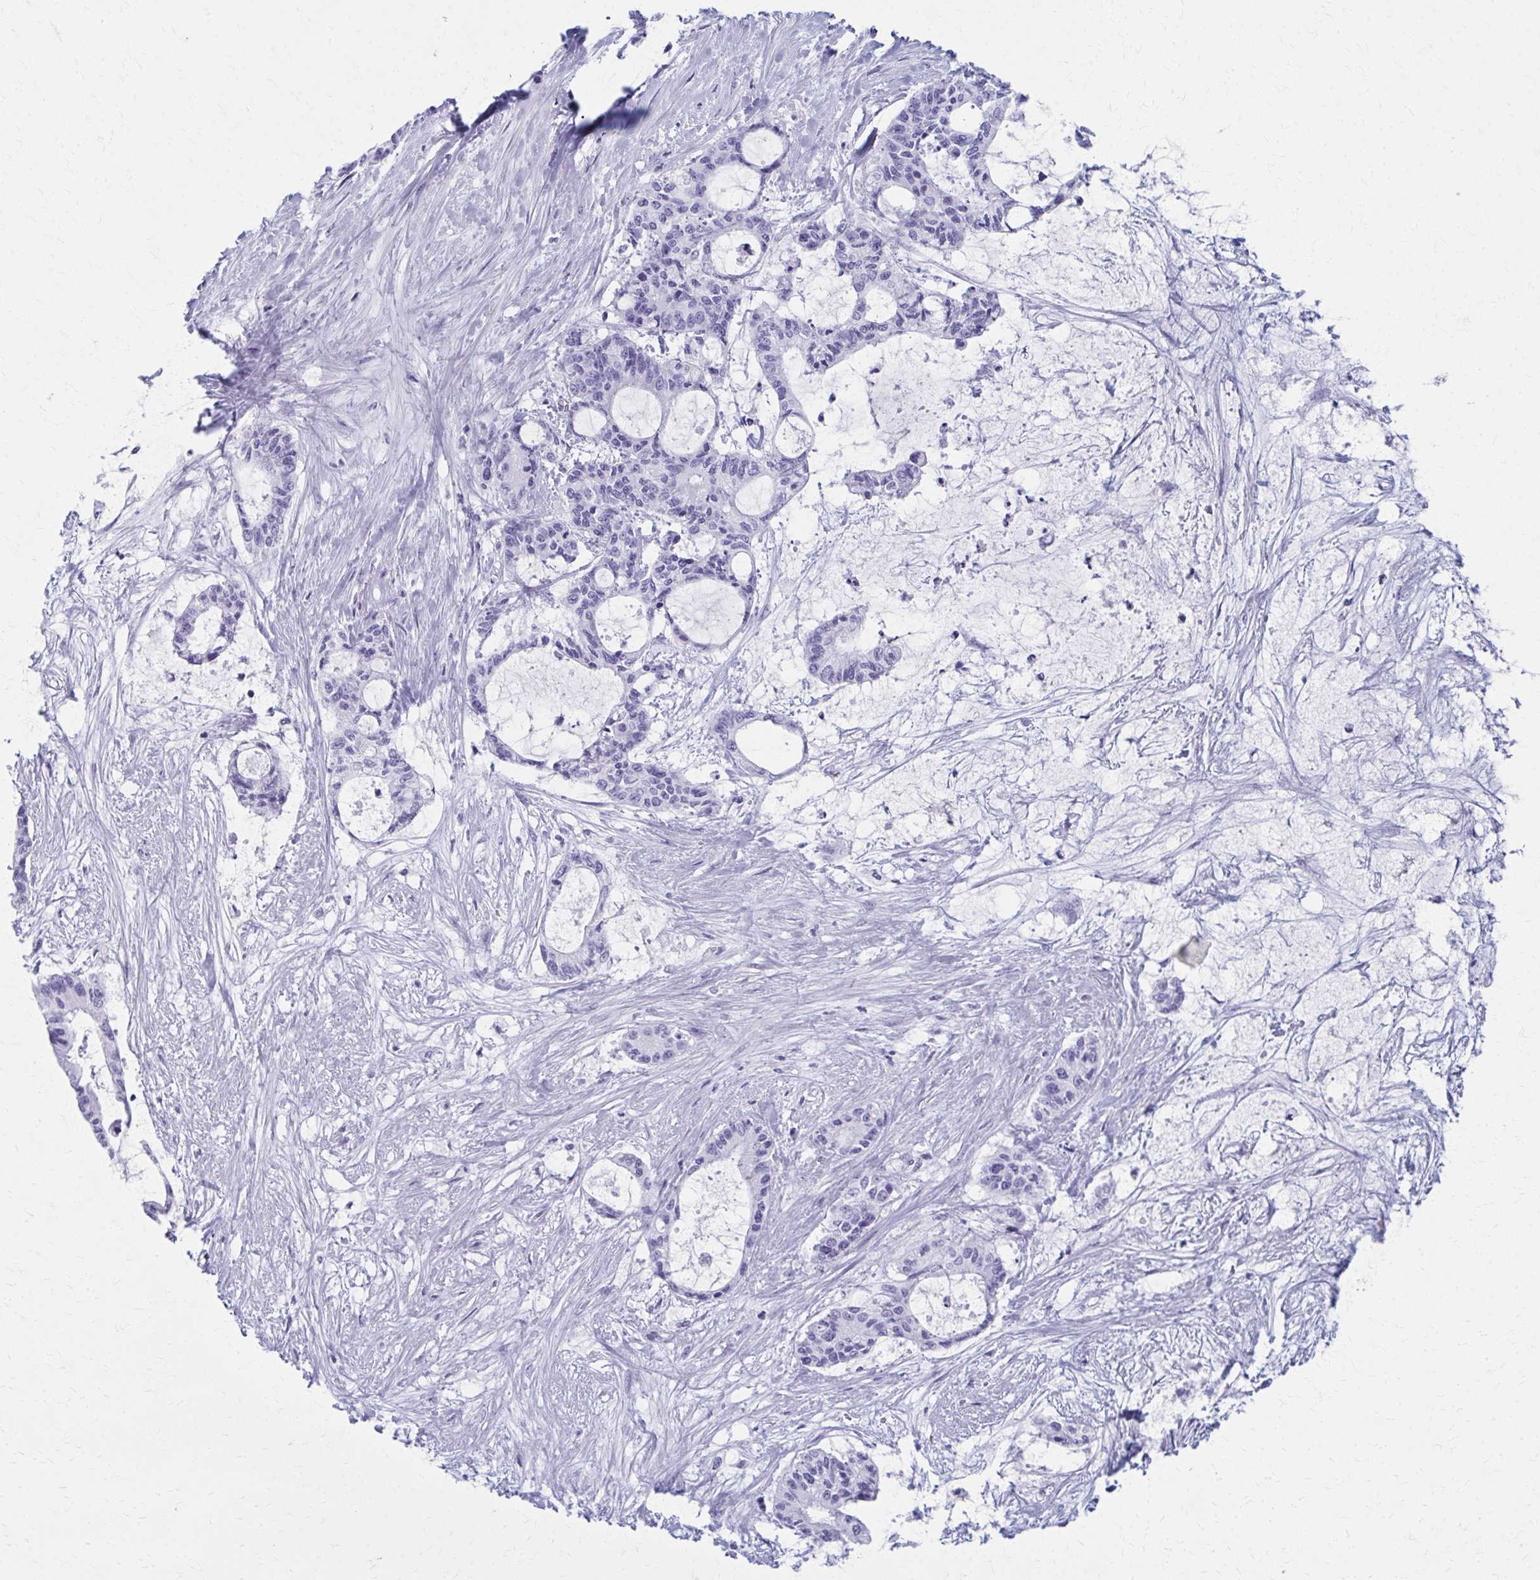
{"staining": {"intensity": "negative", "quantity": "none", "location": "none"}, "tissue": "liver cancer", "cell_type": "Tumor cells", "image_type": "cancer", "snomed": [{"axis": "morphology", "description": "Normal tissue, NOS"}, {"axis": "morphology", "description": "Cholangiocarcinoma"}, {"axis": "topography", "description": "Liver"}, {"axis": "topography", "description": "Peripheral nerve tissue"}], "caption": "The micrograph exhibits no significant staining in tumor cells of liver cholangiocarcinoma.", "gene": "MPLKIP", "patient": {"sex": "female", "age": 73}}